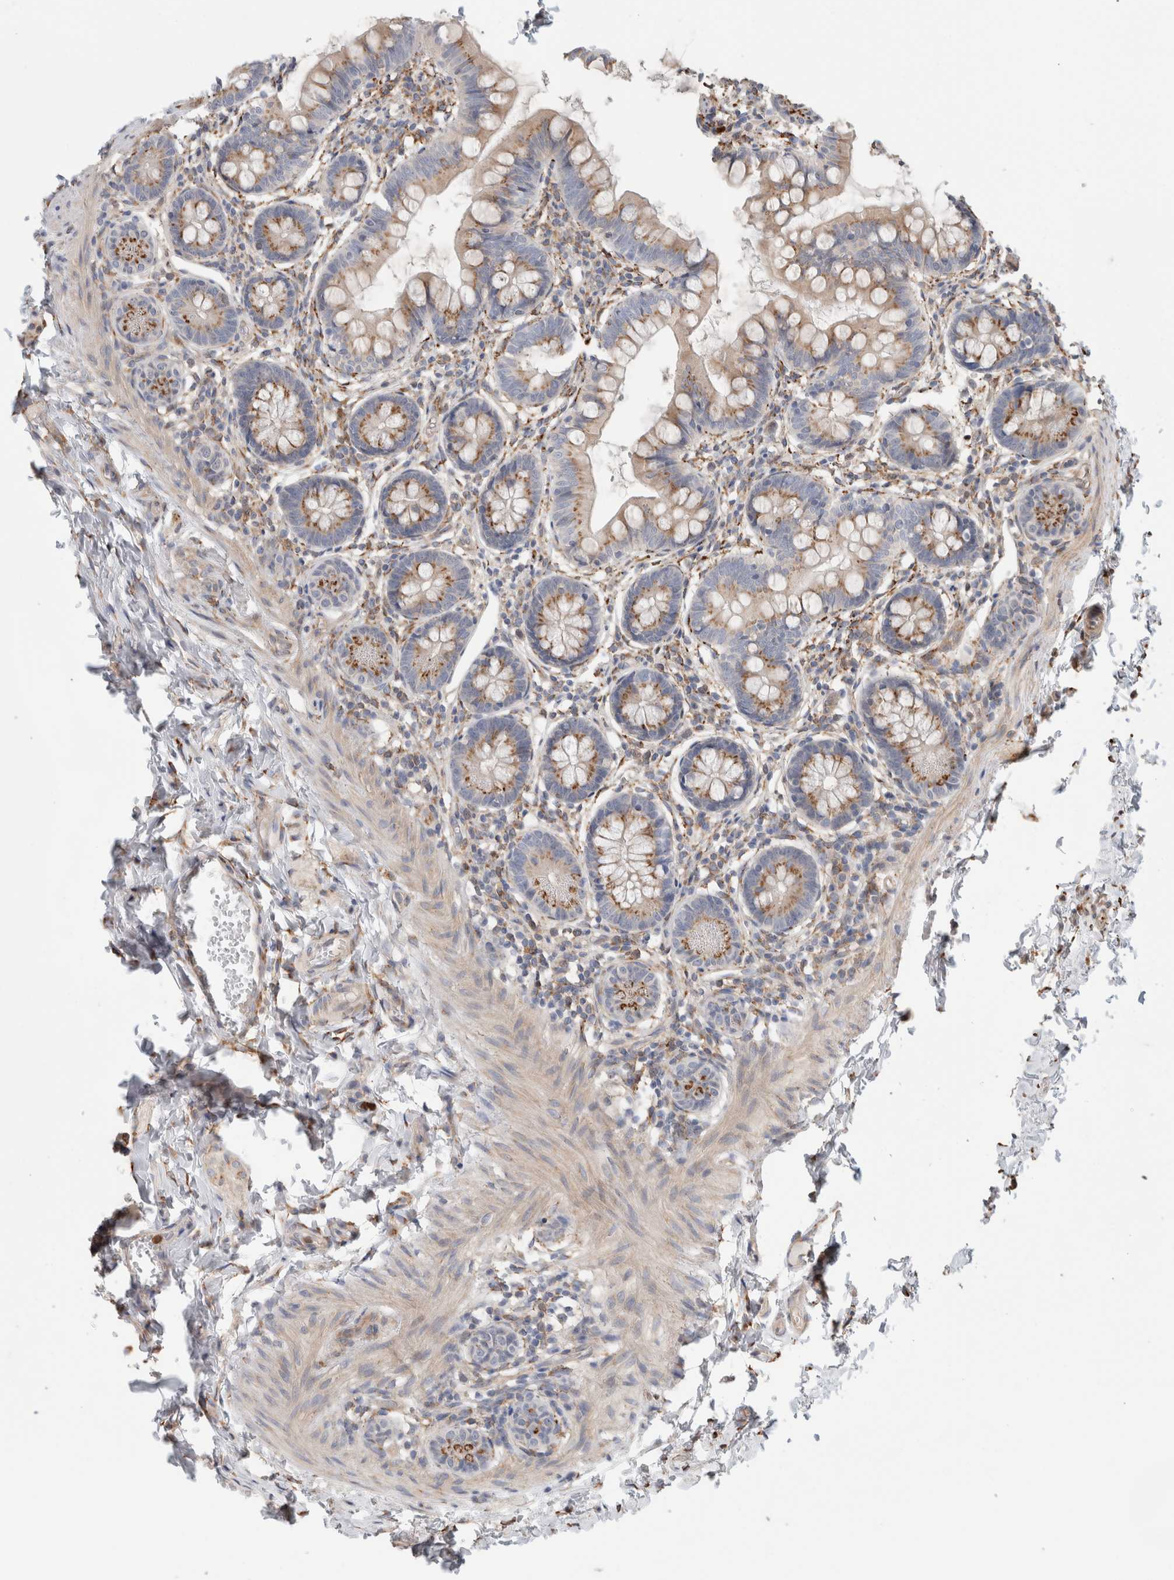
{"staining": {"intensity": "moderate", "quantity": "25%-75%", "location": "cytoplasmic/membranous"}, "tissue": "small intestine", "cell_type": "Glandular cells", "image_type": "normal", "snomed": [{"axis": "morphology", "description": "Normal tissue, NOS"}, {"axis": "topography", "description": "Small intestine"}], "caption": "Immunohistochemical staining of benign small intestine demonstrates moderate cytoplasmic/membranous protein expression in approximately 25%-75% of glandular cells. Nuclei are stained in blue.", "gene": "P4HA1", "patient": {"sex": "male", "age": 7}}